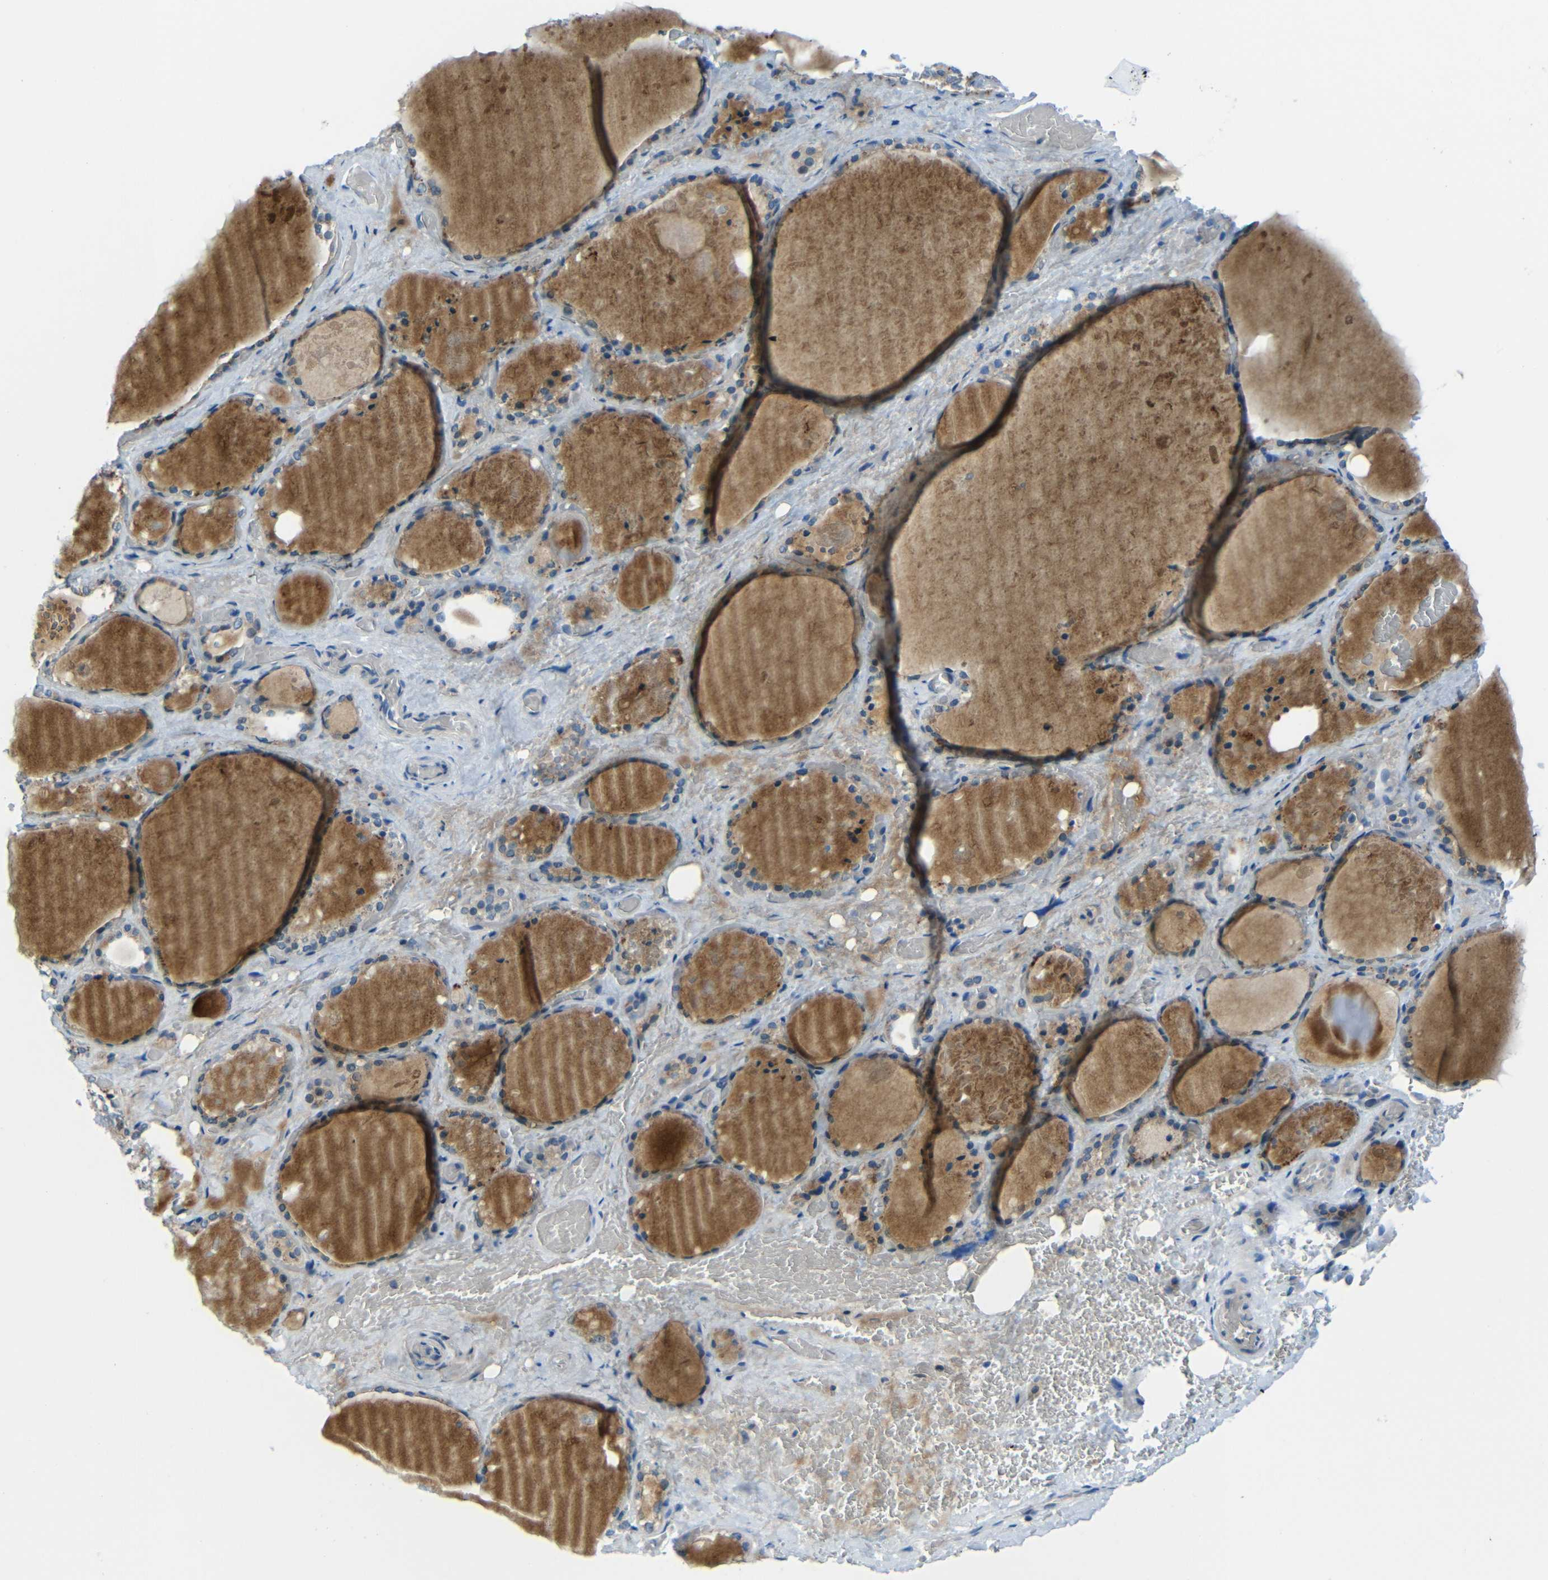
{"staining": {"intensity": "moderate", "quantity": "<25%", "location": "cytoplasmic/membranous"}, "tissue": "thyroid gland", "cell_type": "Glandular cells", "image_type": "normal", "snomed": [{"axis": "morphology", "description": "Normal tissue, NOS"}, {"axis": "topography", "description": "Thyroid gland"}], "caption": "An immunohistochemistry histopathology image of normal tissue is shown. Protein staining in brown shows moderate cytoplasmic/membranous positivity in thyroid gland within glandular cells. The staining was performed using DAB to visualize the protein expression in brown, while the nuclei were stained in blue with hematoxylin (Magnification: 20x).", "gene": "ANKRD22", "patient": {"sex": "male", "age": 61}}